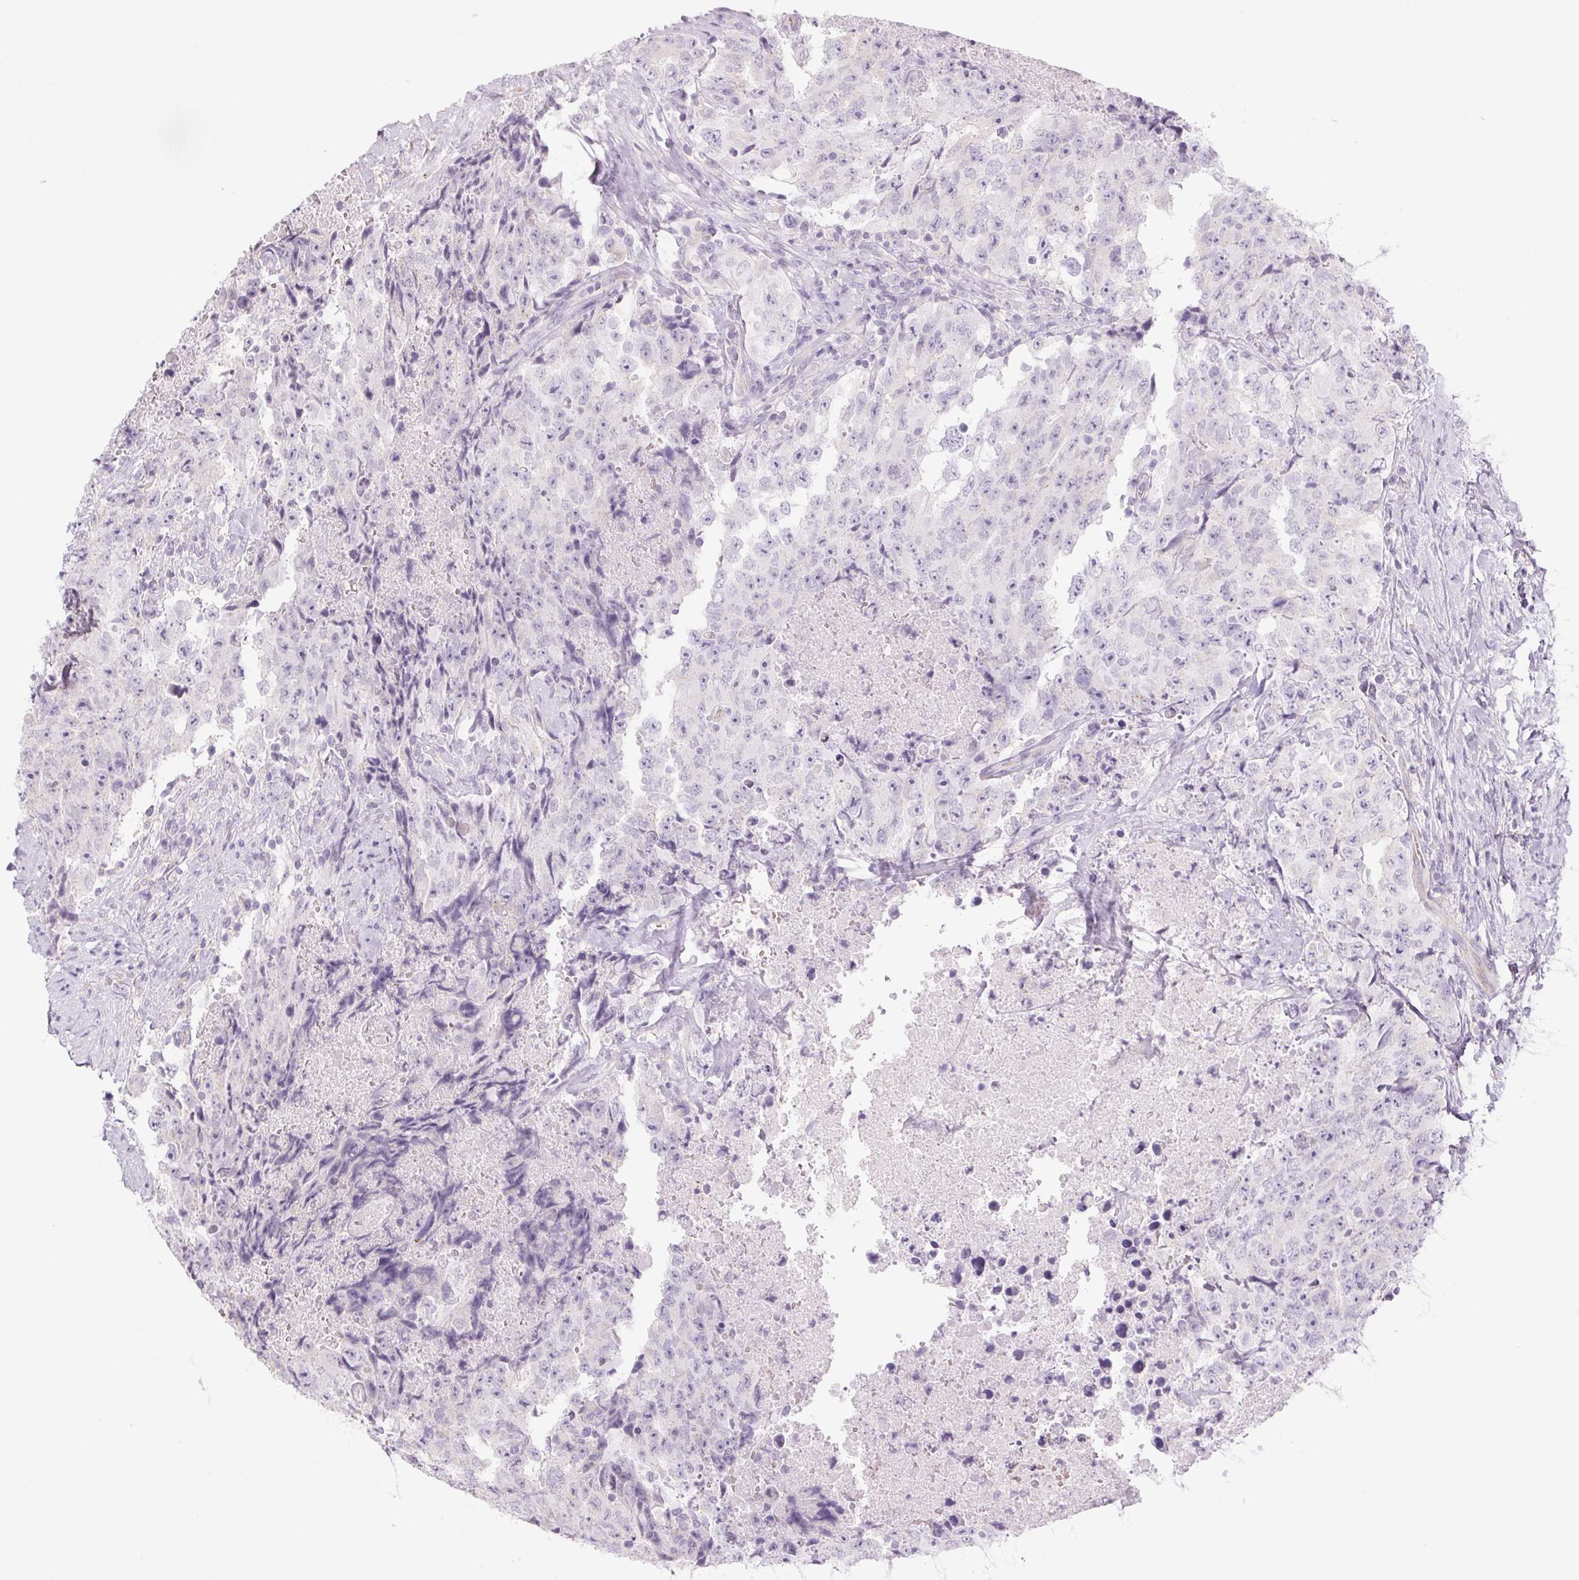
{"staining": {"intensity": "negative", "quantity": "none", "location": "none"}, "tissue": "testis cancer", "cell_type": "Tumor cells", "image_type": "cancer", "snomed": [{"axis": "morphology", "description": "Carcinoma, Embryonal, NOS"}, {"axis": "topography", "description": "Testis"}], "caption": "Tumor cells are negative for protein expression in human testis embryonal carcinoma. (DAB (3,3'-diaminobenzidine) IHC visualized using brightfield microscopy, high magnification).", "gene": "SMYD1", "patient": {"sex": "male", "age": 24}}